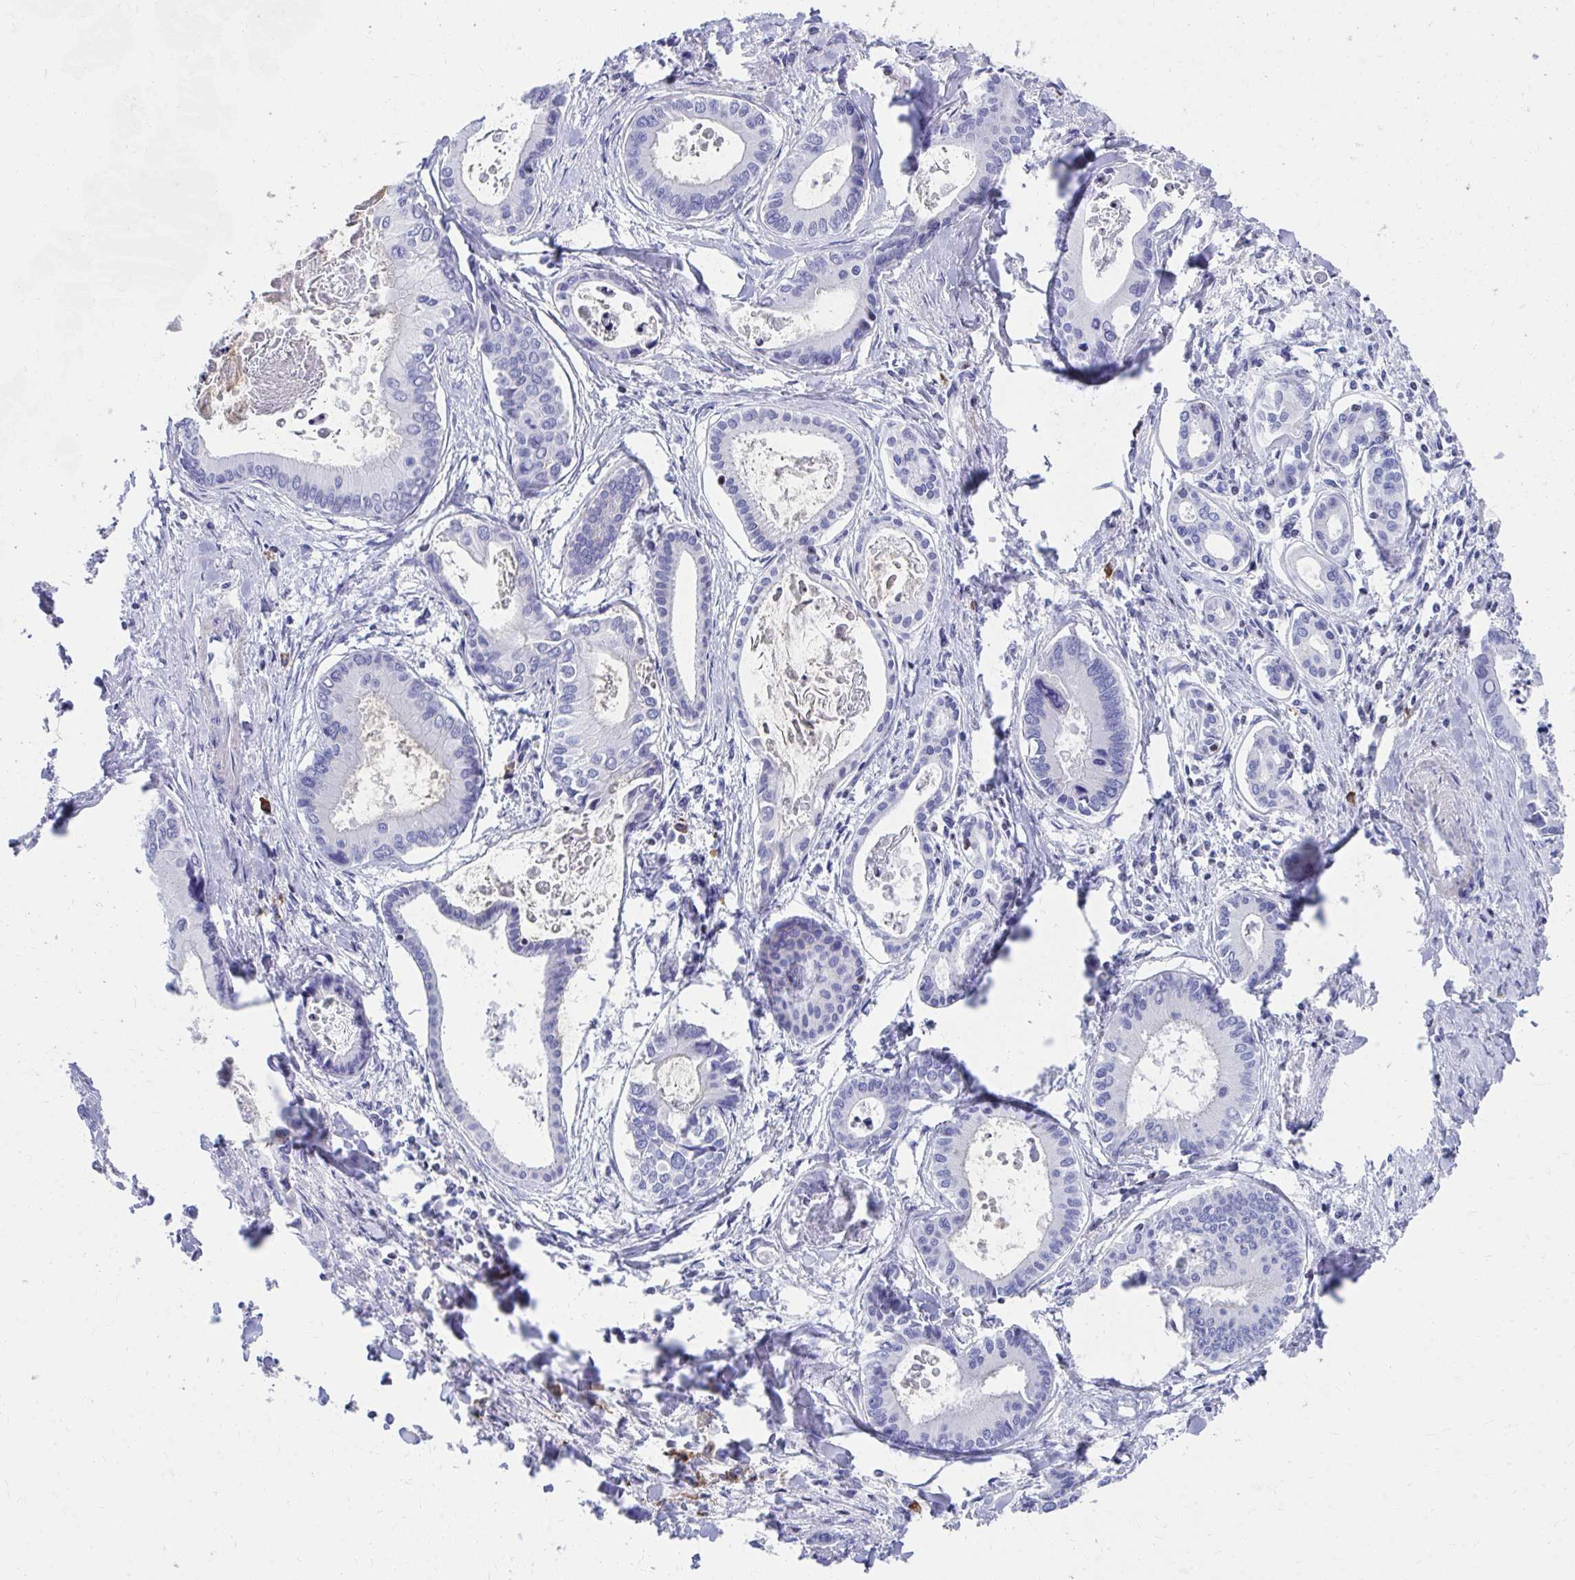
{"staining": {"intensity": "negative", "quantity": "none", "location": "none"}, "tissue": "liver cancer", "cell_type": "Tumor cells", "image_type": "cancer", "snomed": [{"axis": "morphology", "description": "Cholangiocarcinoma"}, {"axis": "topography", "description": "Liver"}], "caption": "Tumor cells show no significant positivity in liver cancer (cholangiocarcinoma).", "gene": "RUNX3", "patient": {"sex": "male", "age": 66}}